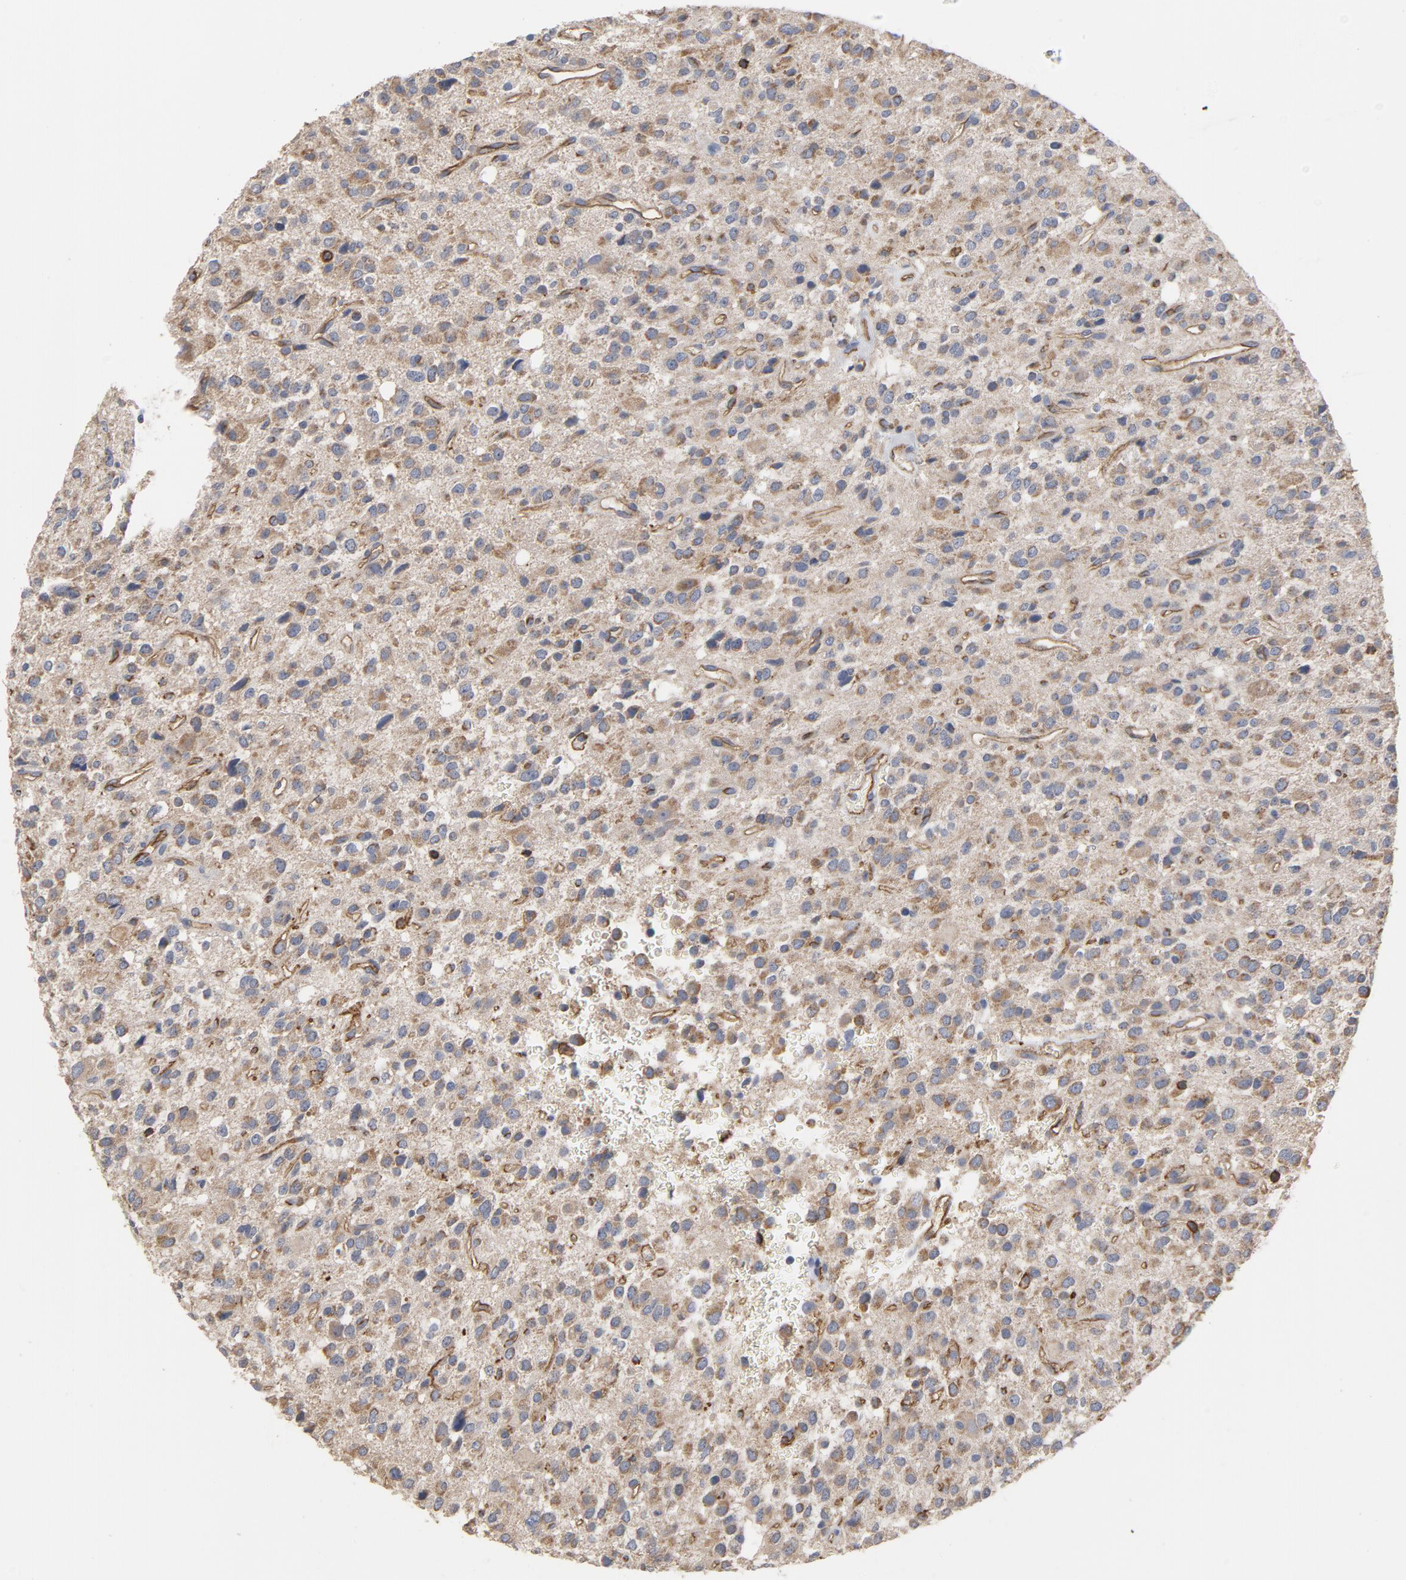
{"staining": {"intensity": "weak", "quantity": ">75%", "location": "cytoplasmic/membranous"}, "tissue": "glioma", "cell_type": "Tumor cells", "image_type": "cancer", "snomed": [{"axis": "morphology", "description": "Glioma, malignant, High grade"}, {"axis": "topography", "description": "Brain"}], "caption": "Protein staining by IHC exhibits weak cytoplasmic/membranous expression in about >75% of tumor cells in glioma.", "gene": "OXA1L", "patient": {"sex": "male", "age": 47}}